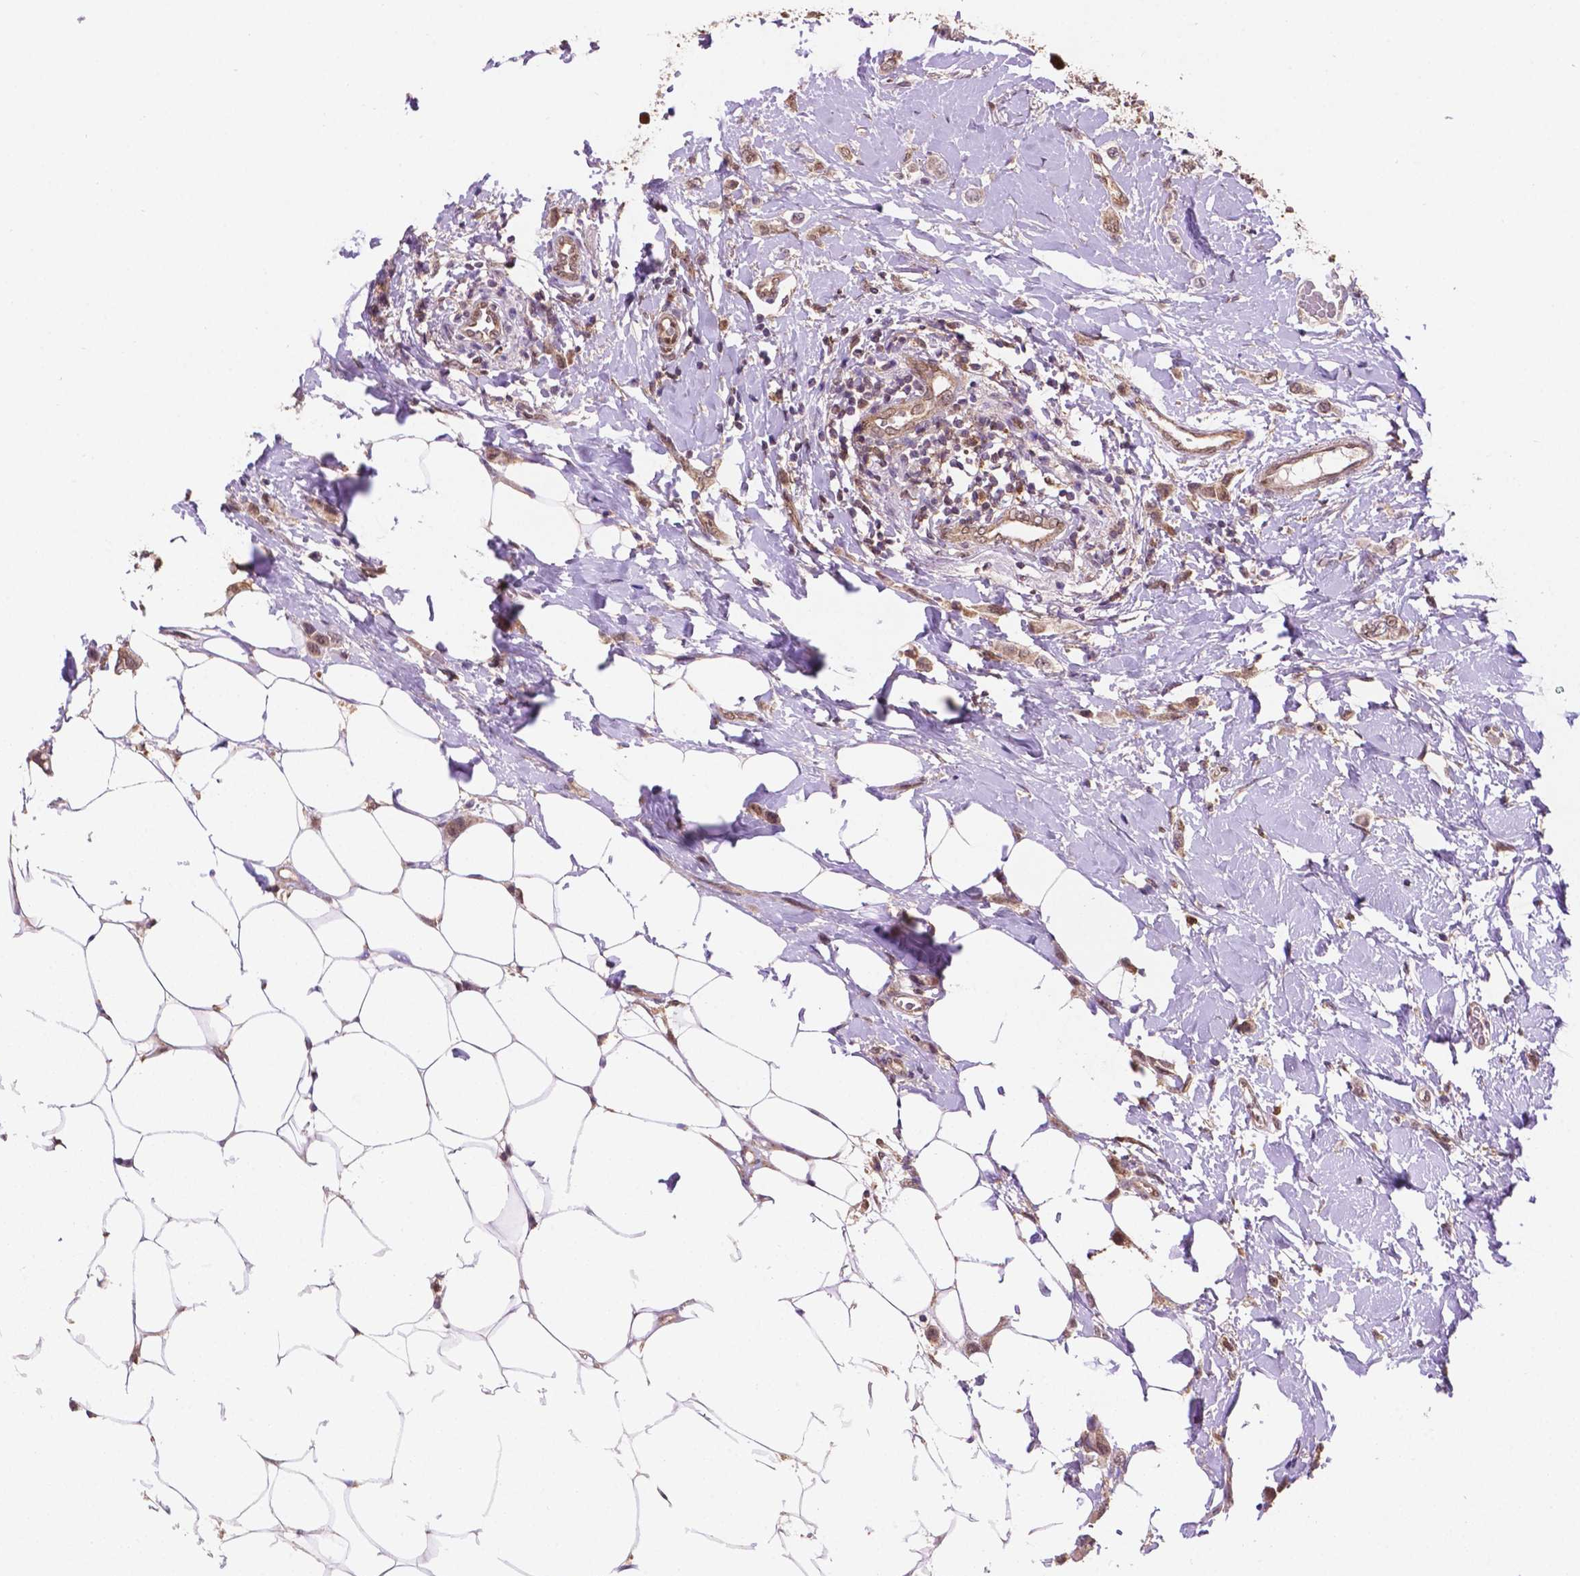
{"staining": {"intensity": "weak", "quantity": ">75%", "location": "cytoplasmic/membranous,nuclear"}, "tissue": "breast cancer", "cell_type": "Tumor cells", "image_type": "cancer", "snomed": [{"axis": "morphology", "description": "Lobular carcinoma"}, {"axis": "topography", "description": "Breast"}], "caption": "DAB immunohistochemical staining of human breast cancer displays weak cytoplasmic/membranous and nuclear protein positivity in about >75% of tumor cells. The staining was performed using DAB (3,3'-diaminobenzidine), with brown indicating positive protein expression. Nuclei are stained blue with hematoxylin.", "gene": "UBE2L6", "patient": {"sex": "female", "age": 66}}